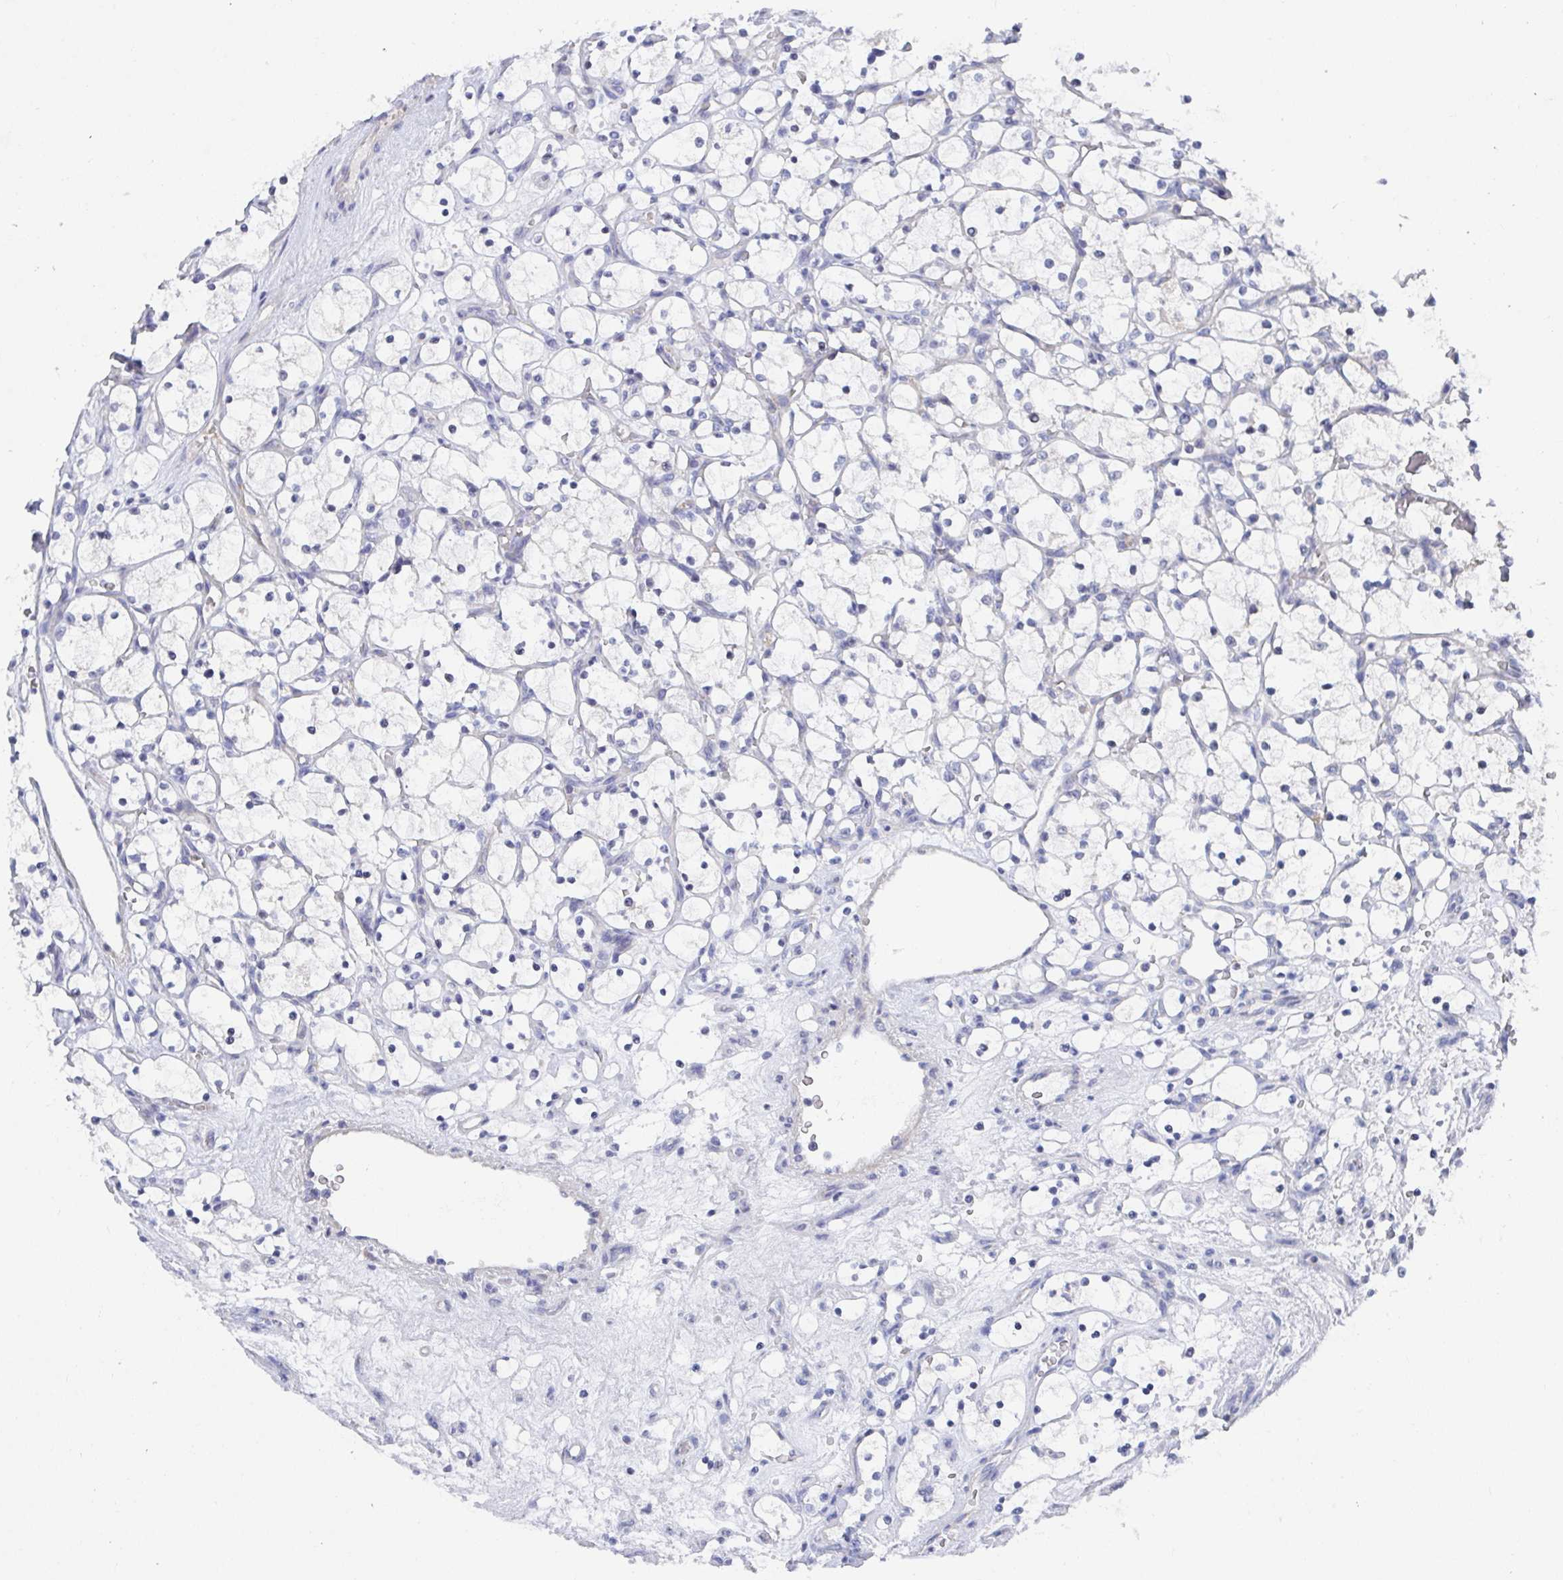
{"staining": {"intensity": "negative", "quantity": "none", "location": "none"}, "tissue": "renal cancer", "cell_type": "Tumor cells", "image_type": "cancer", "snomed": [{"axis": "morphology", "description": "Adenocarcinoma, NOS"}, {"axis": "topography", "description": "Kidney"}], "caption": "Immunohistochemical staining of human renal cancer shows no significant expression in tumor cells. Nuclei are stained in blue.", "gene": "ATP5F1C", "patient": {"sex": "female", "age": 69}}